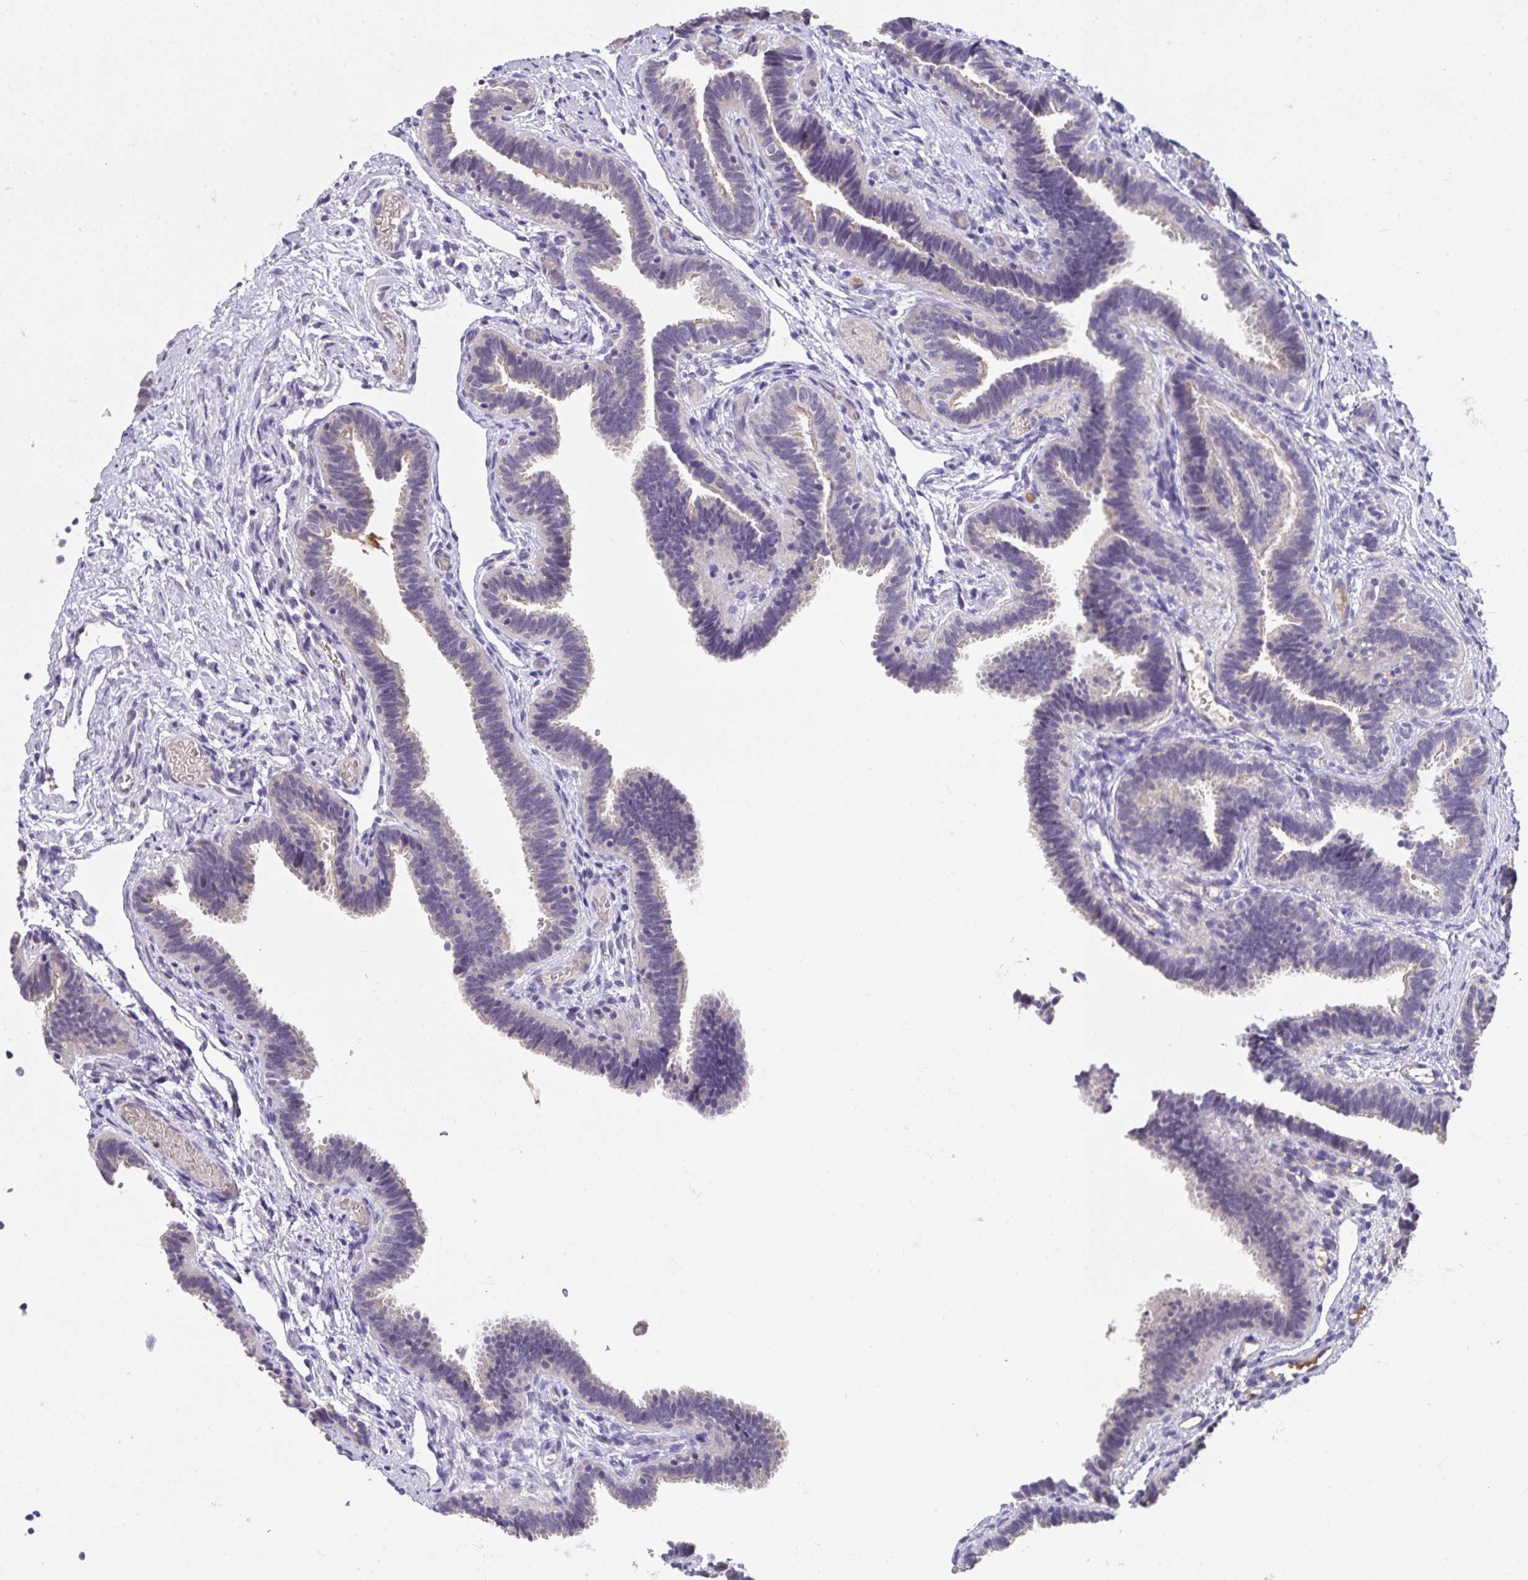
{"staining": {"intensity": "negative", "quantity": "none", "location": "none"}, "tissue": "fallopian tube", "cell_type": "Glandular cells", "image_type": "normal", "snomed": [{"axis": "morphology", "description": "Normal tissue, NOS"}, {"axis": "topography", "description": "Fallopian tube"}], "caption": "Glandular cells are negative for protein expression in normal human fallopian tube. (Stains: DAB (3,3'-diaminobenzidine) immunohistochemistry (IHC) with hematoxylin counter stain, Microscopy: brightfield microscopy at high magnification).", "gene": "GLTPD2", "patient": {"sex": "female", "age": 37}}